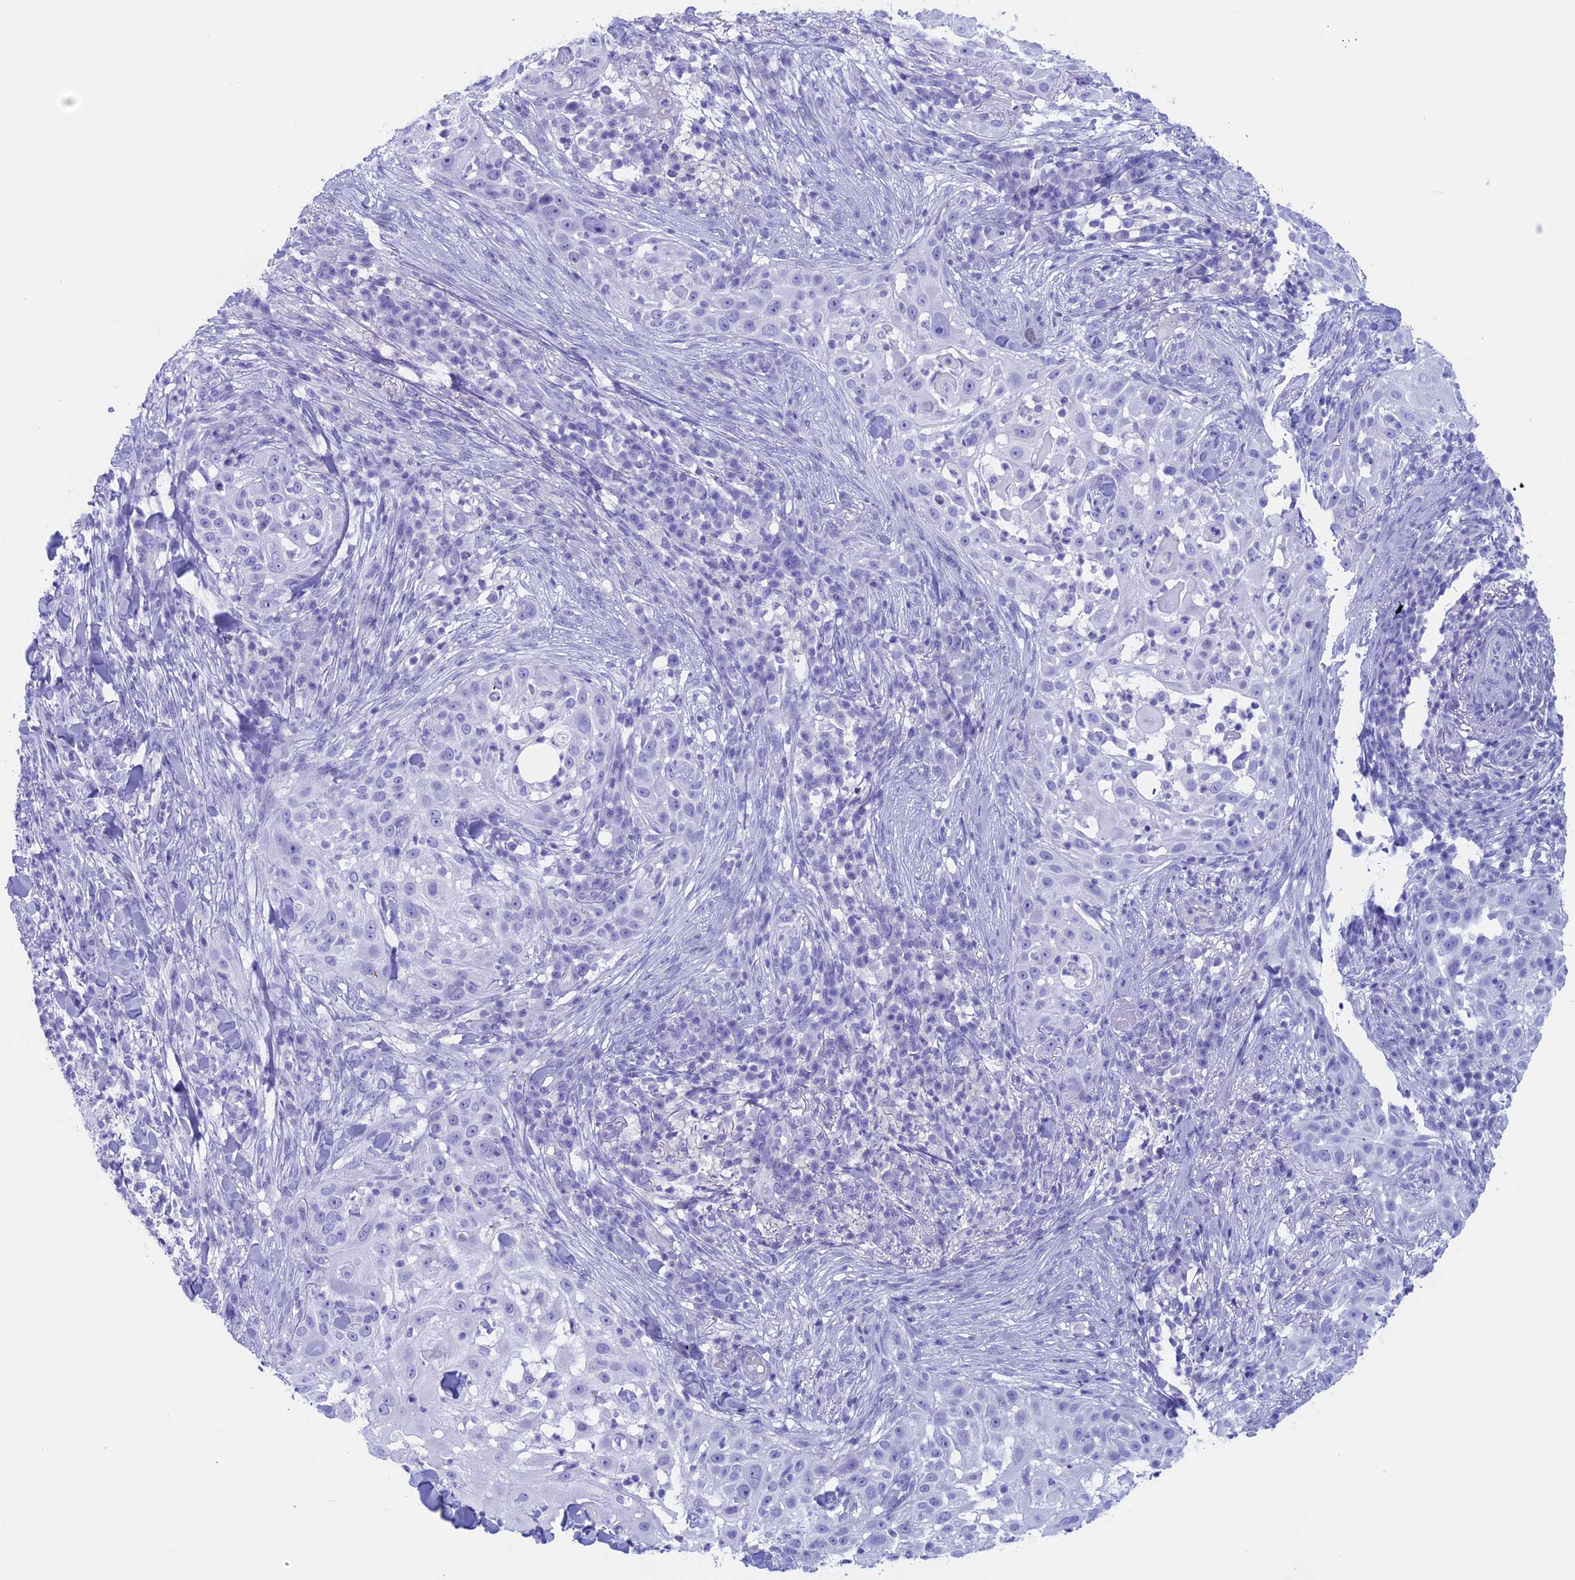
{"staining": {"intensity": "negative", "quantity": "none", "location": "none"}, "tissue": "skin cancer", "cell_type": "Tumor cells", "image_type": "cancer", "snomed": [{"axis": "morphology", "description": "Squamous cell carcinoma, NOS"}, {"axis": "topography", "description": "Skin"}], "caption": "The micrograph exhibits no significant staining in tumor cells of skin cancer (squamous cell carcinoma).", "gene": "RP1", "patient": {"sex": "female", "age": 44}}